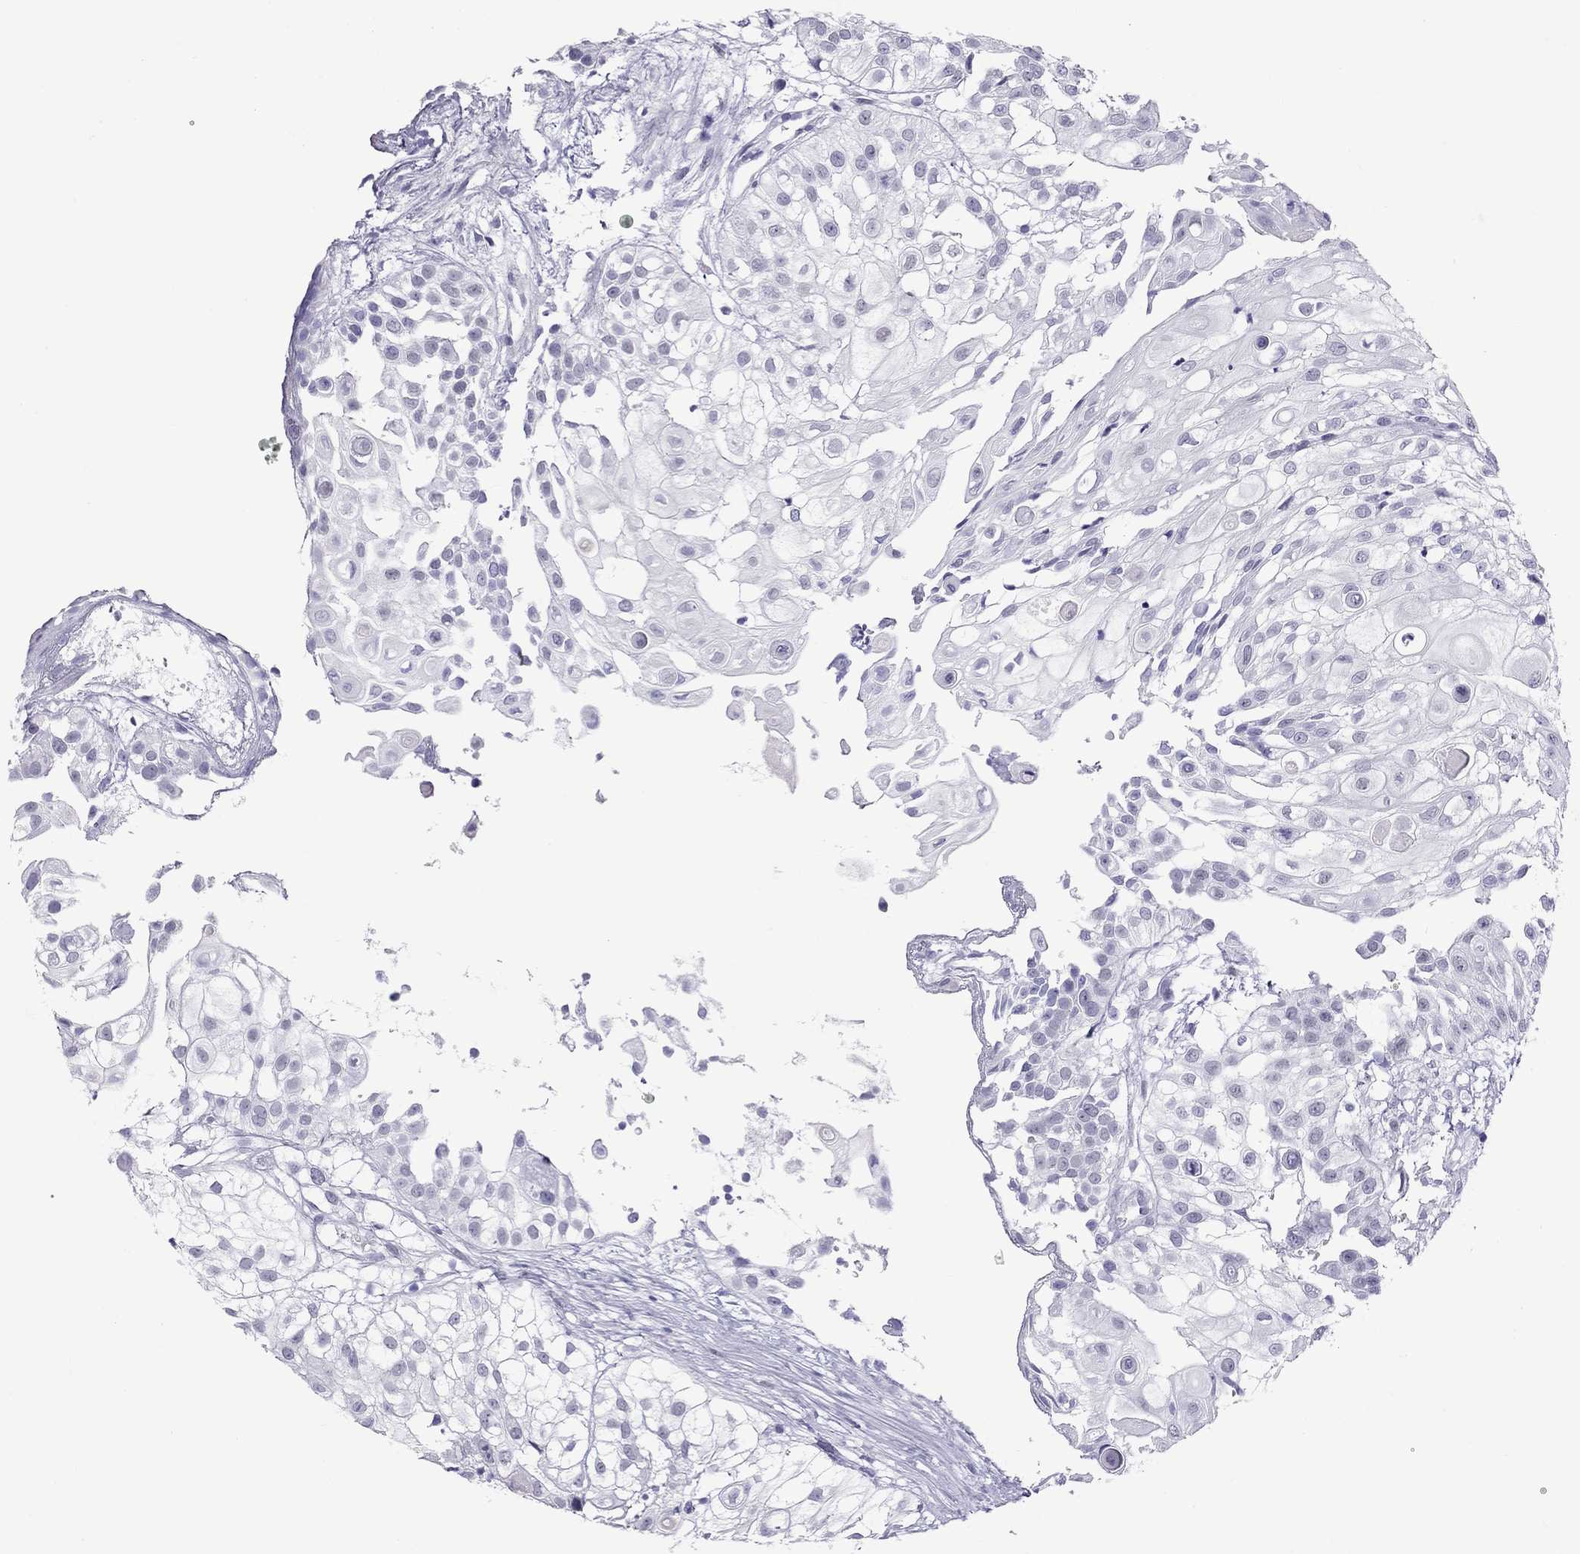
{"staining": {"intensity": "negative", "quantity": "none", "location": "none"}, "tissue": "urothelial cancer", "cell_type": "Tumor cells", "image_type": "cancer", "snomed": [{"axis": "morphology", "description": "Urothelial carcinoma, High grade"}, {"axis": "topography", "description": "Urinary bladder"}], "caption": "This is an immunohistochemistry (IHC) photomicrograph of urothelial carcinoma (high-grade). There is no positivity in tumor cells.", "gene": "CHRNB3", "patient": {"sex": "female", "age": 79}}